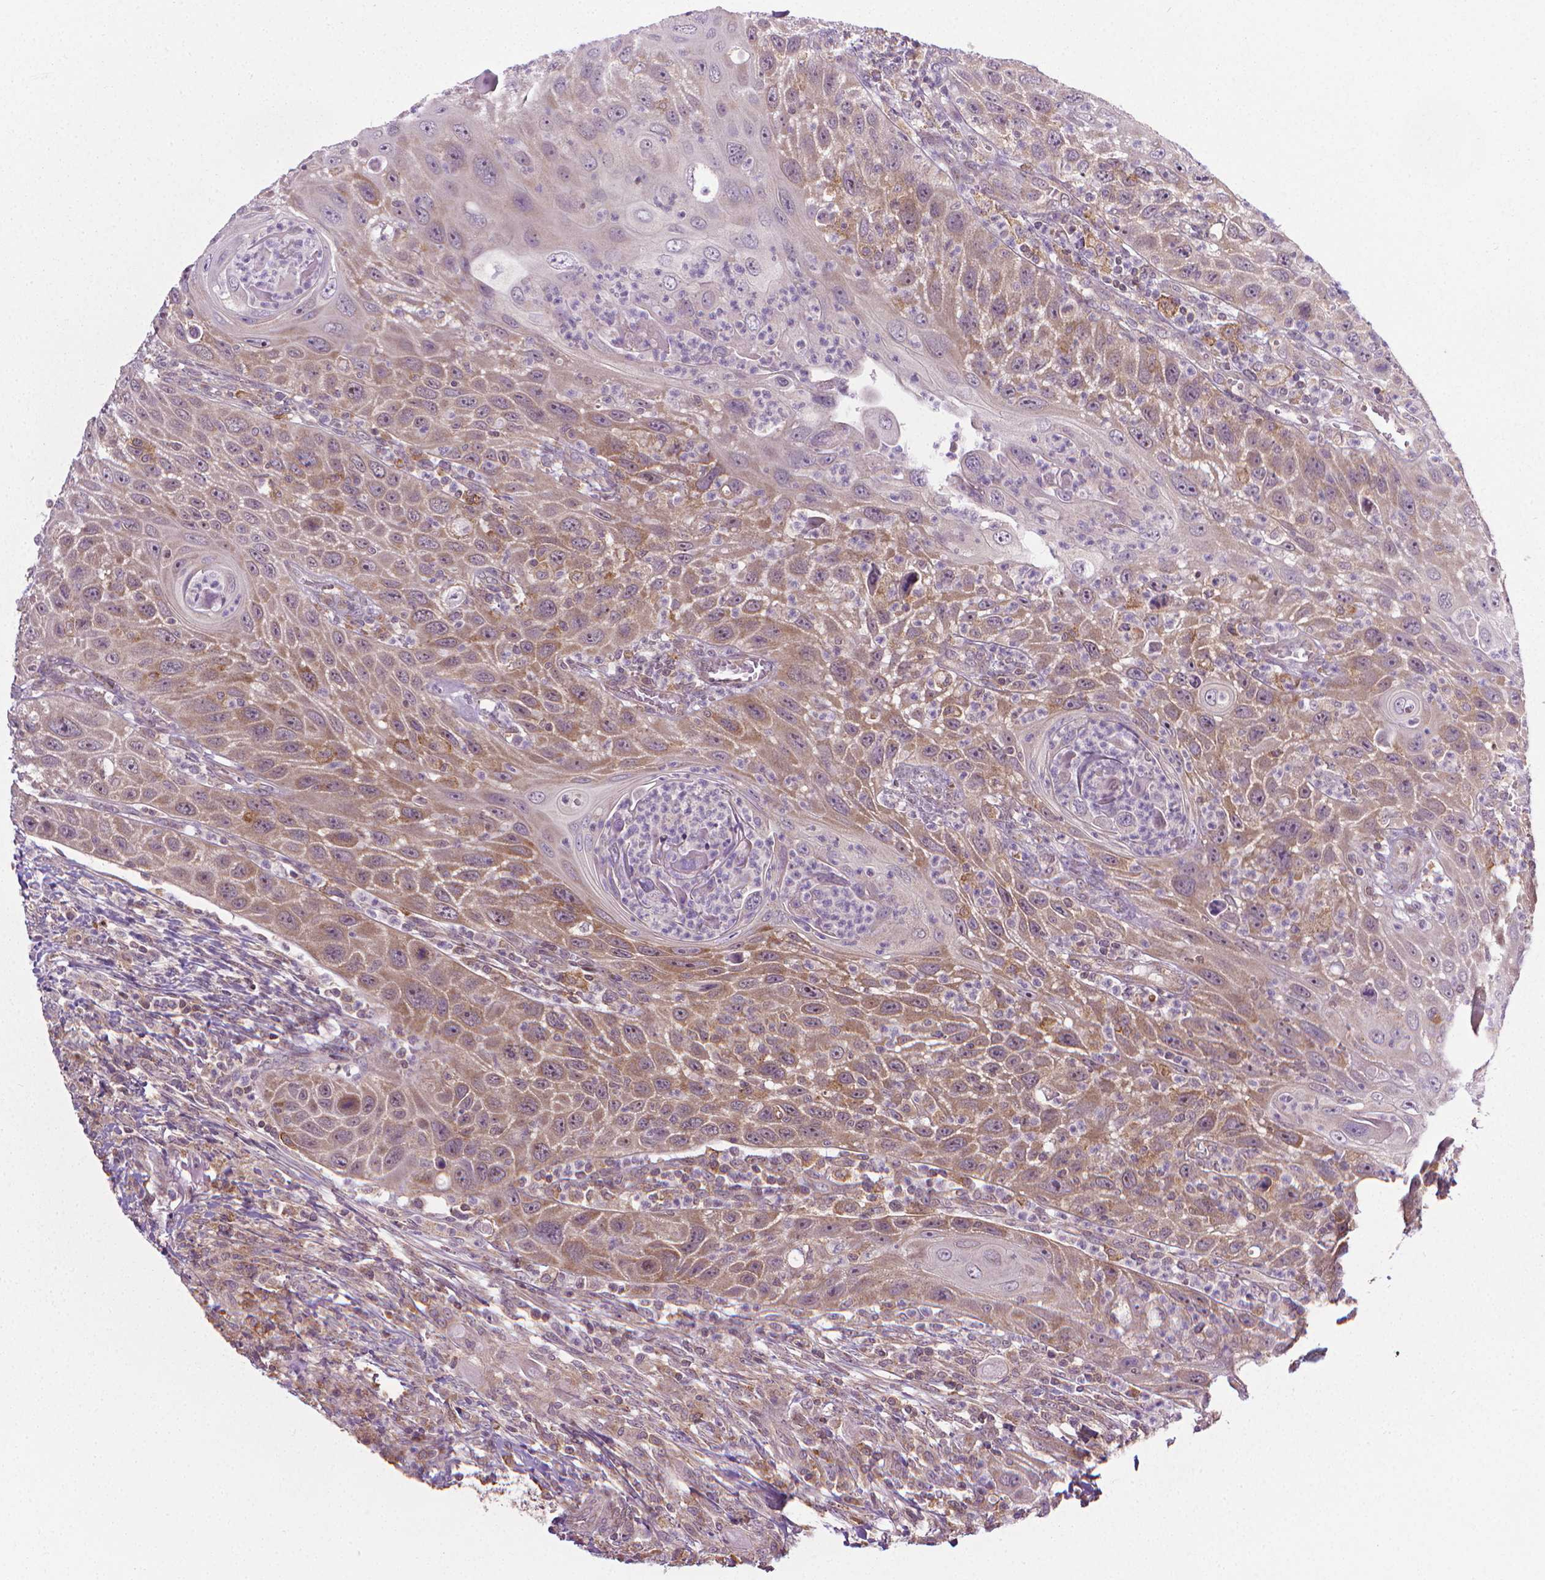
{"staining": {"intensity": "moderate", "quantity": ">75%", "location": "cytoplasmic/membranous"}, "tissue": "head and neck cancer", "cell_type": "Tumor cells", "image_type": "cancer", "snomed": [{"axis": "morphology", "description": "Squamous cell carcinoma, NOS"}, {"axis": "topography", "description": "Head-Neck"}], "caption": "Protein analysis of squamous cell carcinoma (head and neck) tissue displays moderate cytoplasmic/membranous positivity in approximately >75% of tumor cells.", "gene": "PRAG1", "patient": {"sex": "male", "age": 69}}